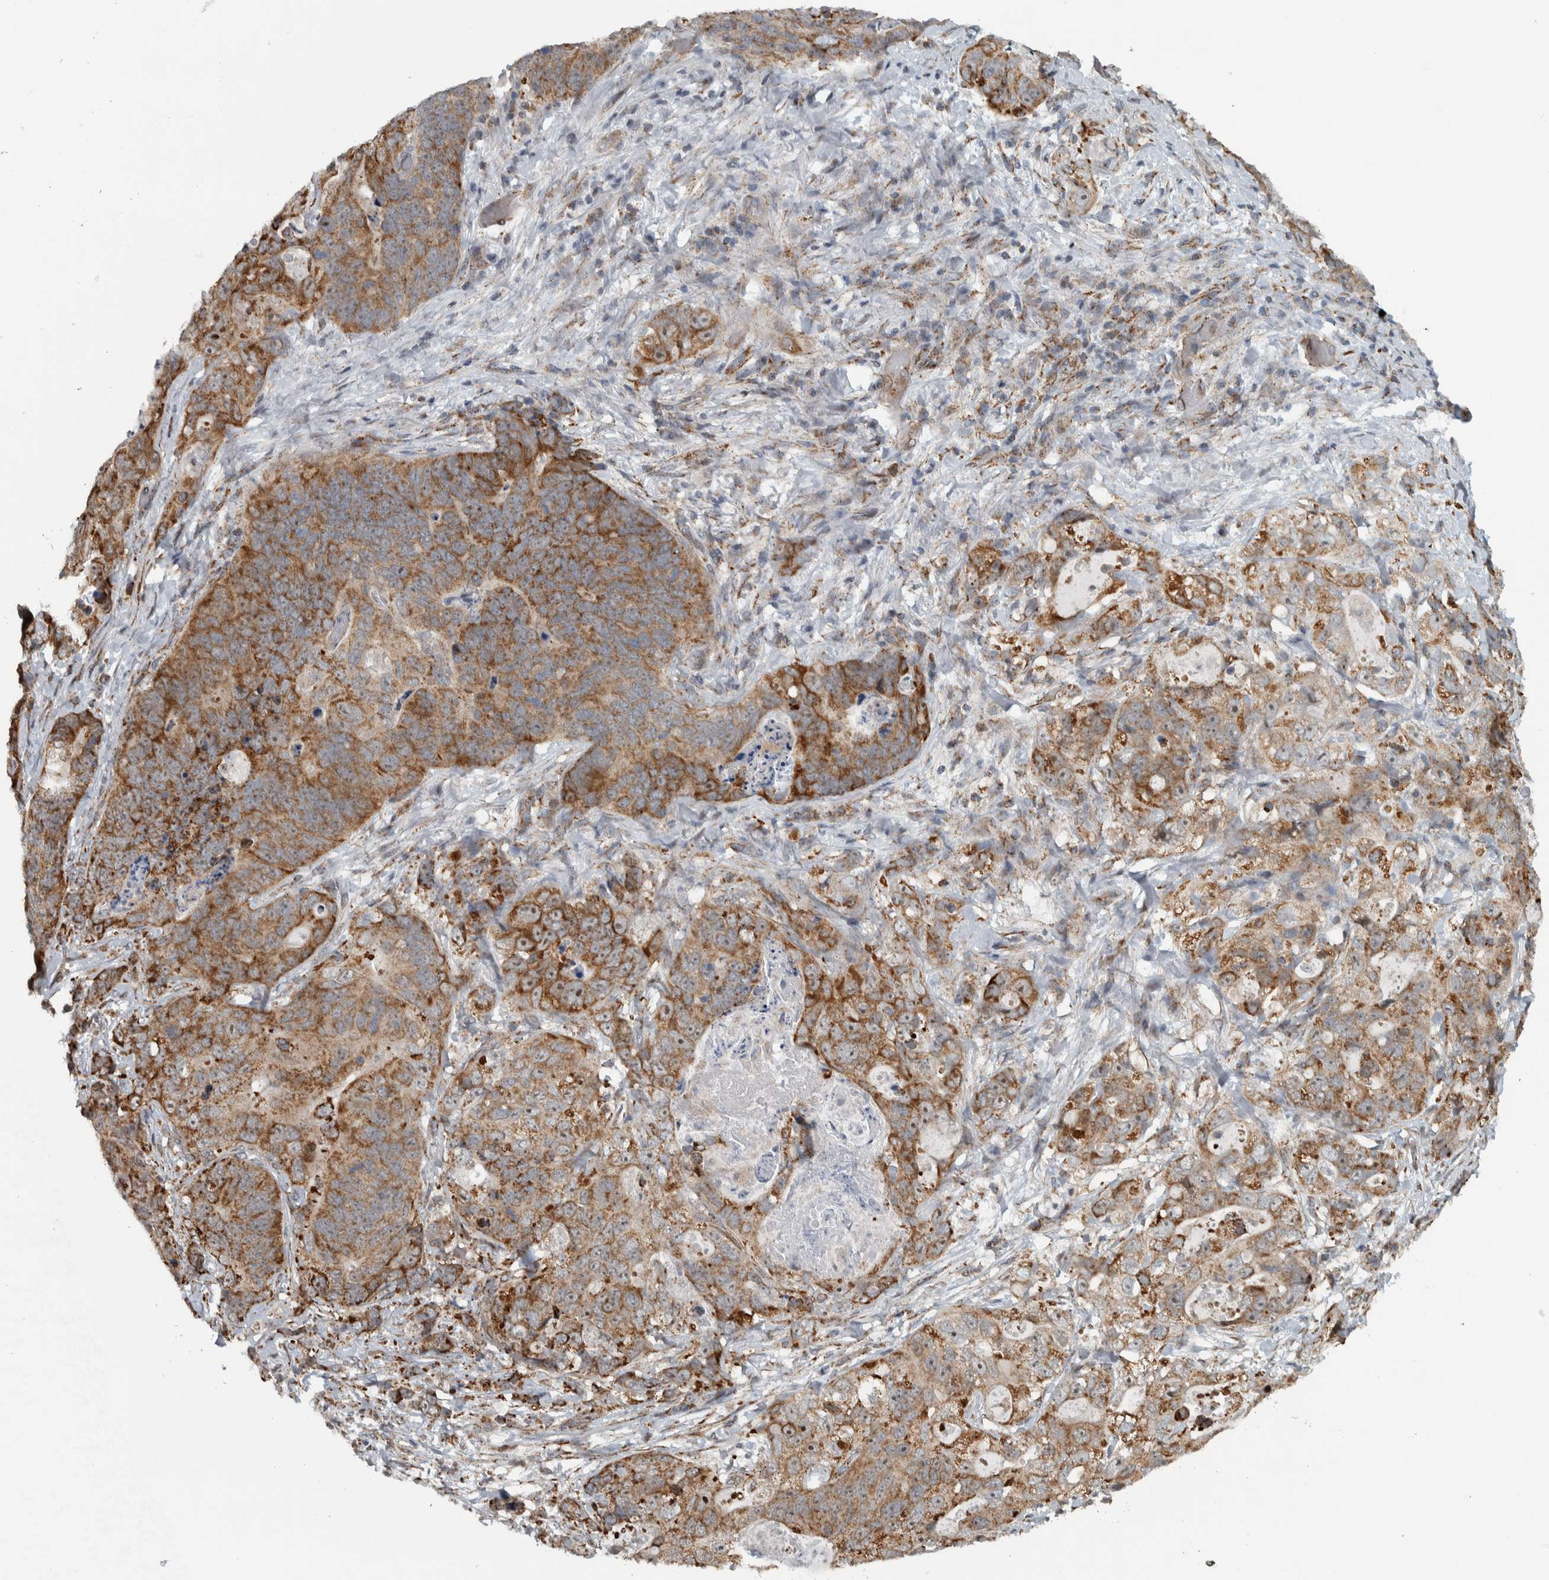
{"staining": {"intensity": "moderate", "quantity": ">75%", "location": "cytoplasmic/membranous"}, "tissue": "stomach cancer", "cell_type": "Tumor cells", "image_type": "cancer", "snomed": [{"axis": "morphology", "description": "Normal tissue, NOS"}, {"axis": "morphology", "description": "Adenocarcinoma, NOS"}, {"axis": "topography", "description": "Stomach"}], "caption": "Approximately >75% of tumor cells in stomach adenocarcinoma display moderate cytoplasmic/membranous protein expression as visualized by brown immunohistochemical staining.", "gene": "PPM1K", "patient": {"sex": "female", "age": 89}}